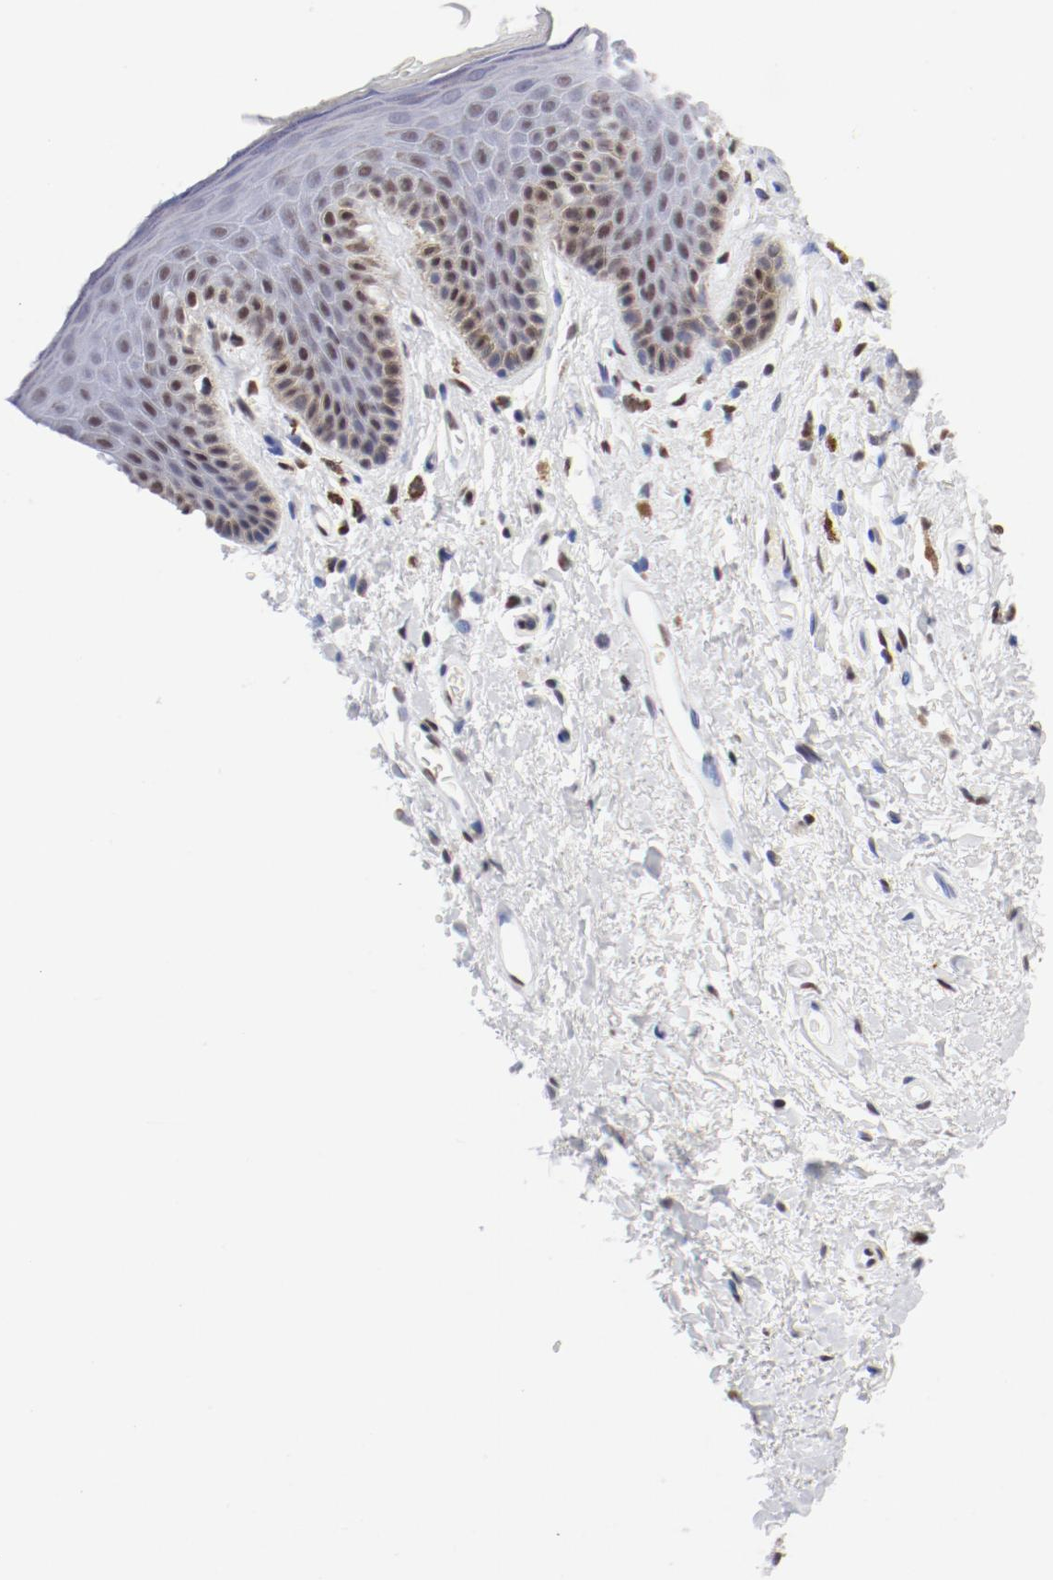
{"staining": {"intensity": "strong", "quantity": "<25%", "location": "nuclear"}, "tissue": "skin", "cell_type": "Epidermal cells", "image_type": "normal", "snomed": [{"axis": "morphology", "description": "Normal tissue, NOS"}, {"axis": "topography", "description": "Anal"}], "caption": "This photomicrograph reveals immunohistochemistry (IHC) staining of unremarkable human skin, with medium strong nuclear expression in about <25% of epidermal cells.", "gene": "ATF2", "patient": {"sex": "male", "age": 74}}